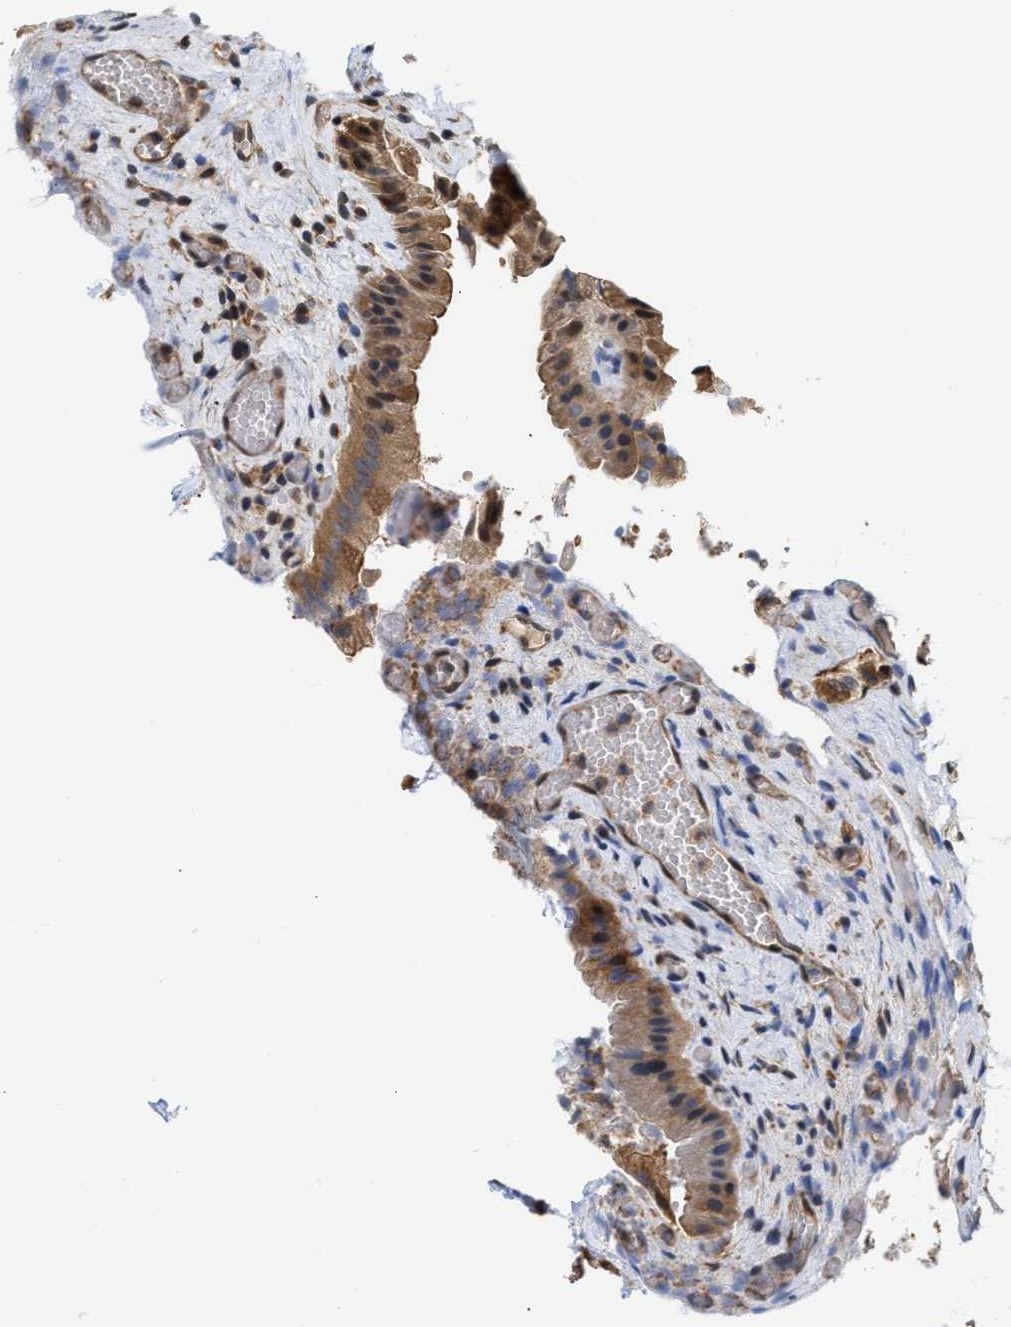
{"staining": {"intensity": "moderate", "quantity": ">75%", "location": "cytoplasmic/membranous"}, "tissue": "gallbladder", "cell_type": "Glandular cells", "image_type": "normal", "snomed": [{"axis": "morphology", "description": "Normal tissue, NOS"}, {"axis": "topography", "description": "Gallbladder"}], "caption": "A micrograph showing moderate cytoplasmic/membranous positivity in about >75% of glandular cells in unremarkable gallbladder, as visualized by brown immunohistochemical staining.", "gene": "SCAI", "patient": {"sex": "male", "age": 49}}